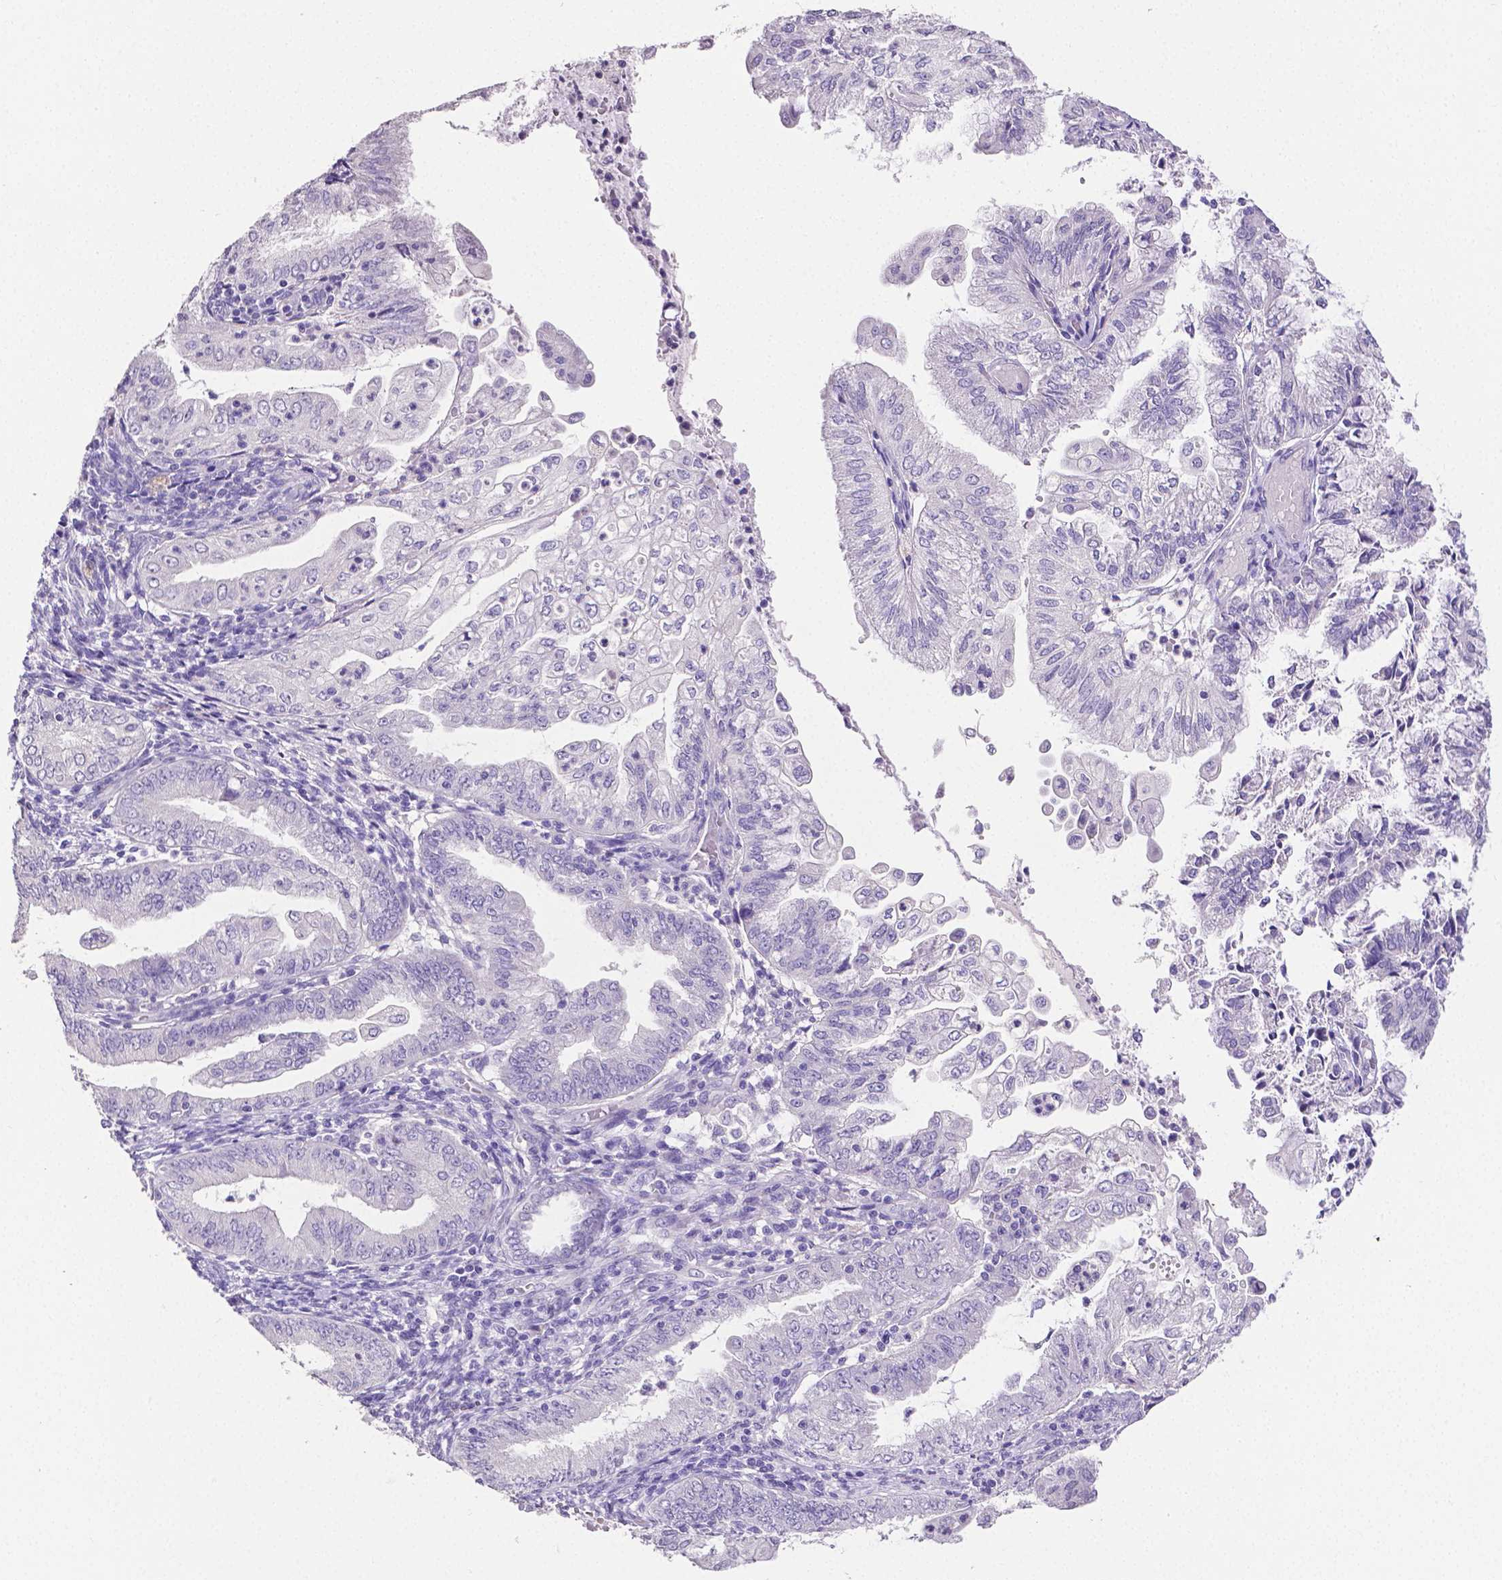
{"staining": {"intensity": "negative", "quantity": "none", "location": "none"}, "tissue": "endometrial cancer", "cell_type": "Tumor cells", "image_type": "cancer", "snomed": [{"axis": "morphology", "description": "Adenocarcinoma, NOS"}, {"axis": "topography", "description": "Endometrium"}], "caption": "This is a image of immunohistochemistry (IHC) staining of endometrial cancer, which shows no positivity in tumor cells.", "gene": "SLC22A2", "patient": {"sex": "female", "age": 55}}